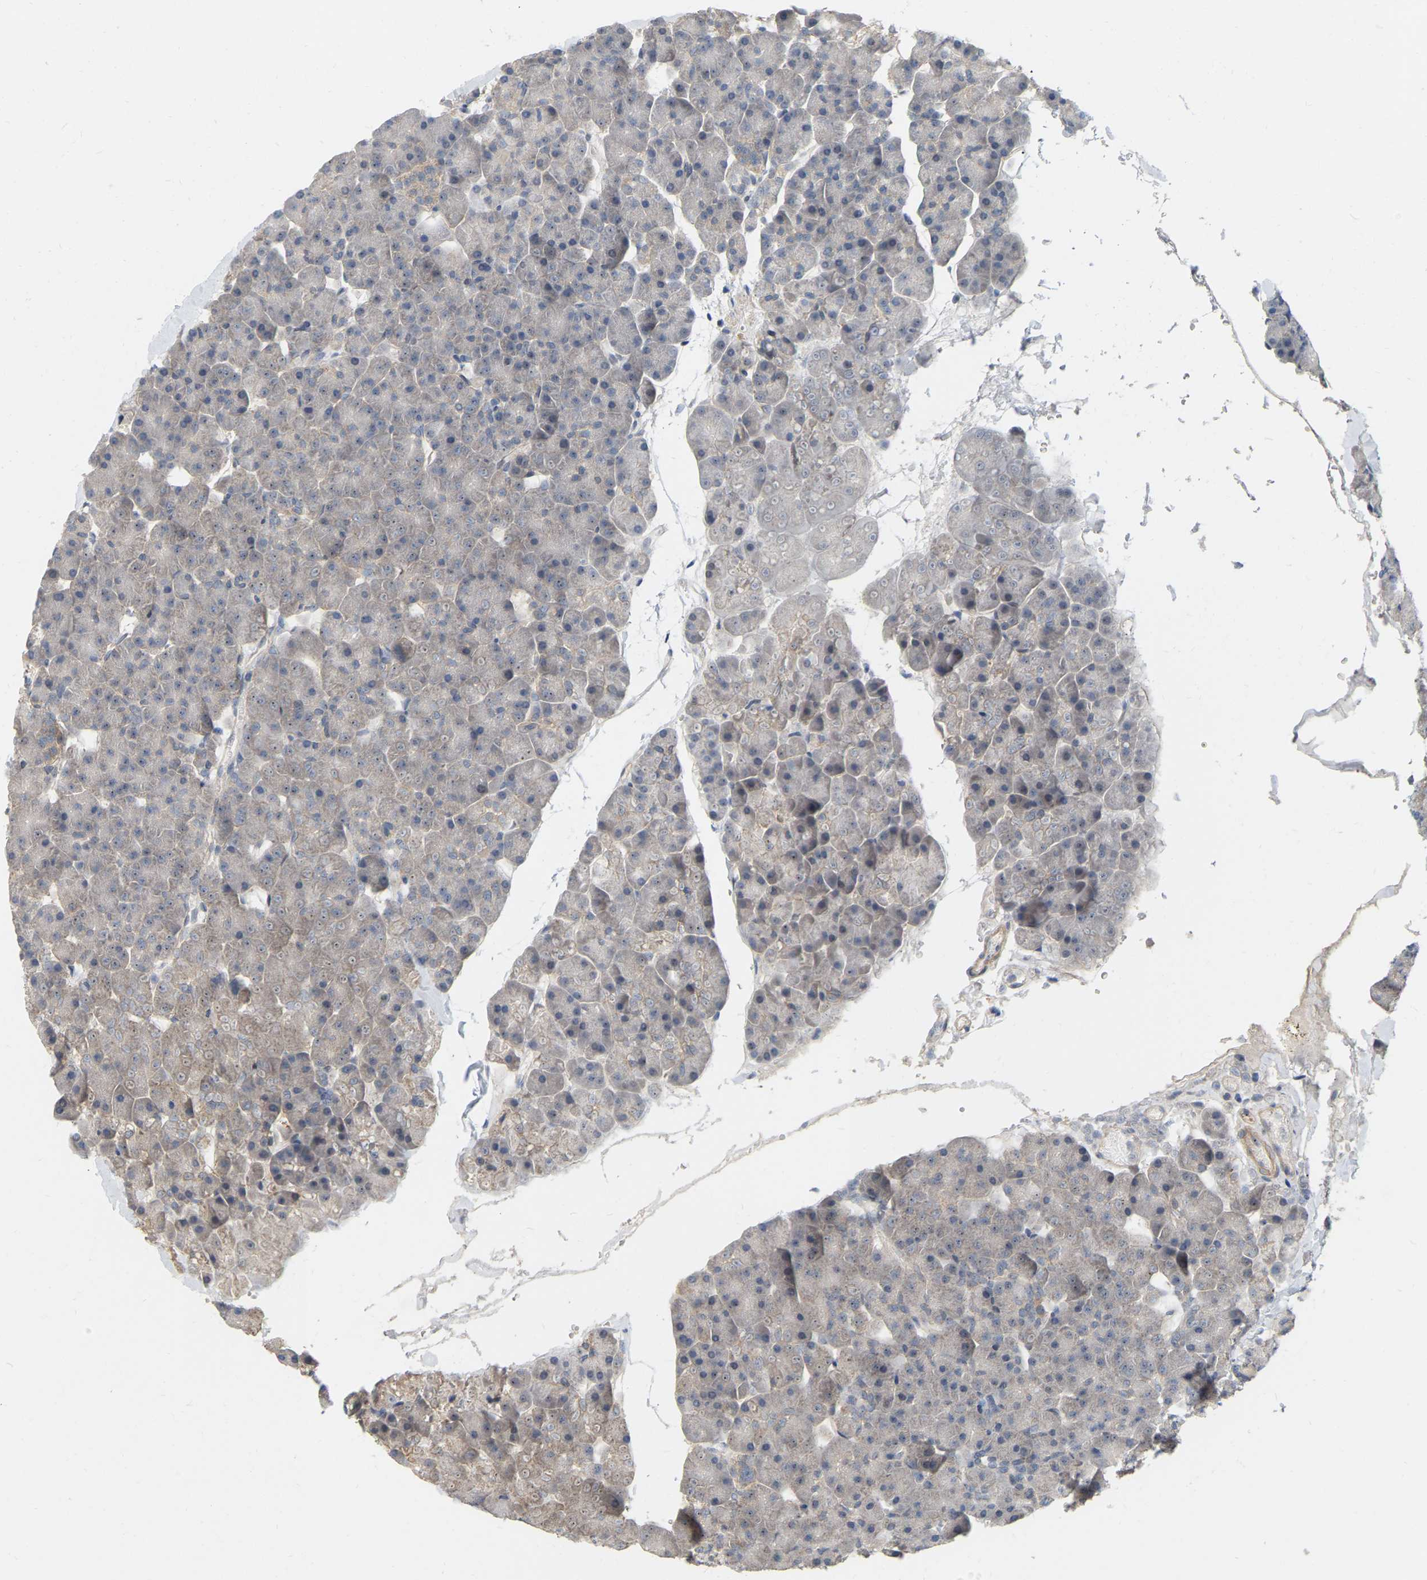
{"staining": {"intensity": "negative", "quantity": "none", "location": "none"}, "tissue": "pancreas", "cell_type": "Exocrine glandular cells", "image_type": "normal", "snomed": [{"axis": "morphology", "description": "Normal tissue, NOS"}, {"axis": "topography", "description": "Pancreas"}], "caption": "Immunohistochemistry micrograph of unremarkable pancreas stained for a protein (brown), which shows no expression in exocrine glandular cells.", "gene": "SSH1", "patient": {"sex": "male", "age": 35}}